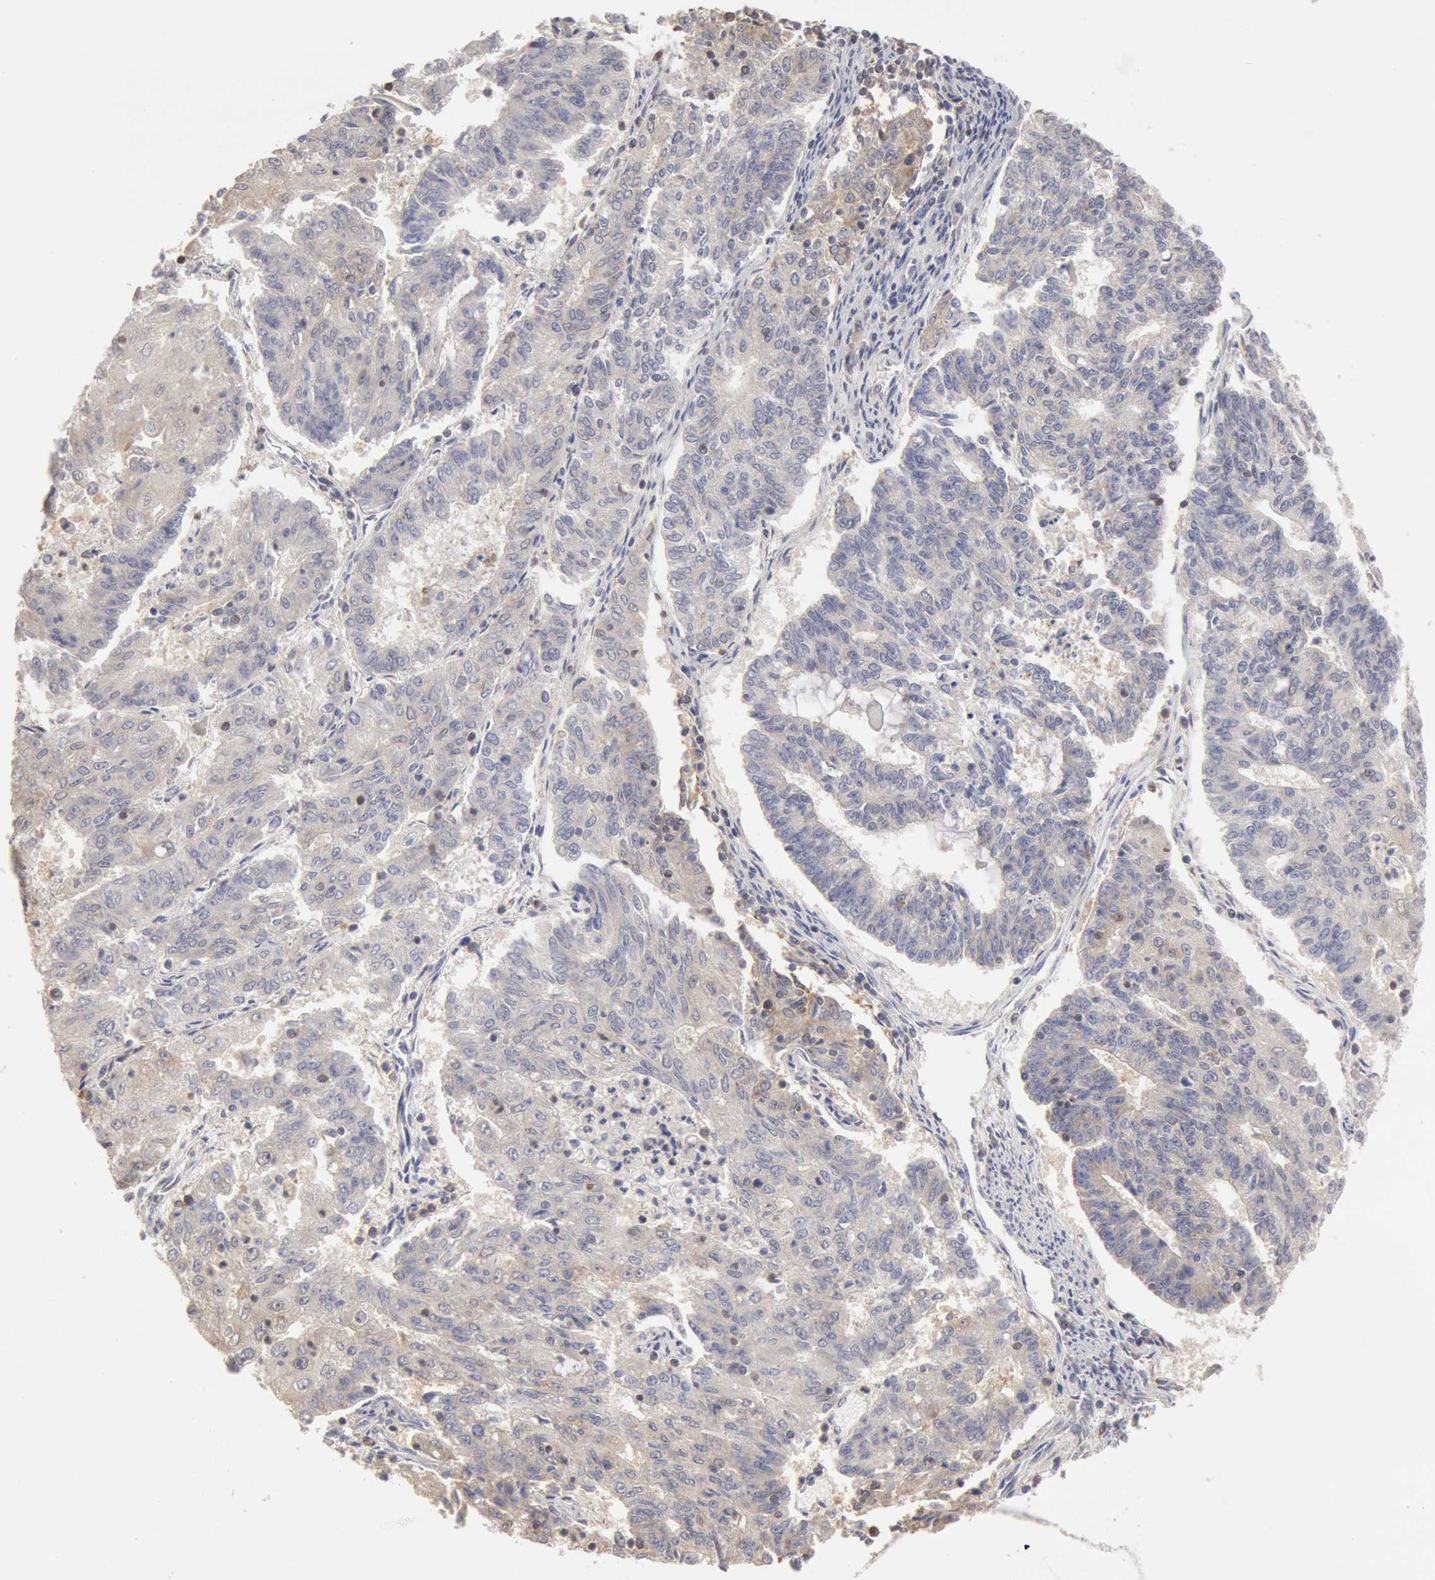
{"staining": {"intensity": "weak", "quantity": ">75%", "location": "cytoplasmic/membranous"}, "tissue": "endometrial cancer", "cell_type": "Tumor cells", "image_type": "cancer", "snomed": [{"axis": "morphology", "description": "Adenocarcinoma, NOS"}, {"axis": "topography", "description": "Endometrium"}], "caption": "A brown stain shows weak cytoplasmic/membranous staining of a protein in adenocarcinoma (endometrial) tumor cells. The staining was performed using DAB to visualize the protein expression in brown, while the nuclei were stained in blue with hematoxylin (Magnification: 20x).", "gene": "OSBPL8", "patient": {"sex": "female", "age": 56}}